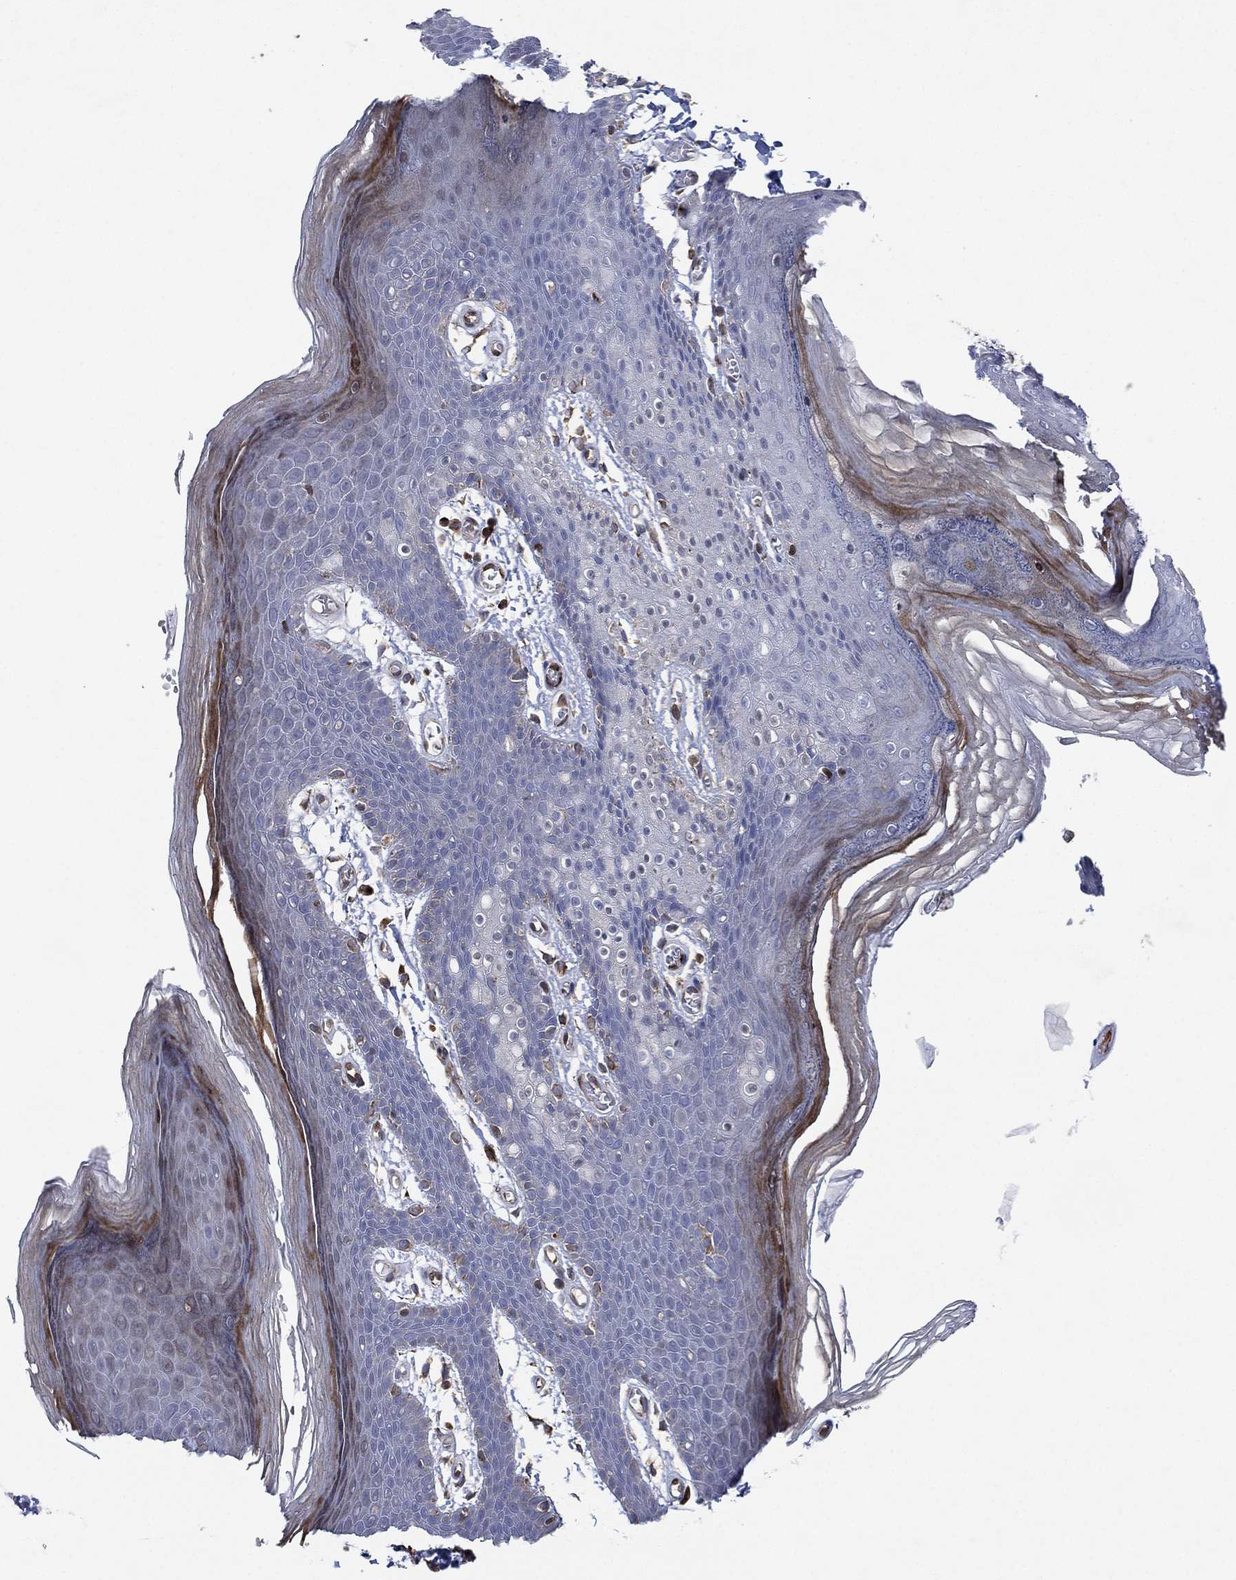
{"staining": {"intensity": "moderate", "quantity": "<25%", "location": "cytoplasmic/membranous"}, "tissue": "skin", "cell_type": "Epidermal cells", "image_type": "normal", "snomed": [{"axis": "morphology", "description": "Normal tissue, NOS"}, {"axis": "topography", "description": "Anal"}], "caption": "A micrograph of human skin stained for a protein demonstrates moderate cytoplasmic/membranous brown staining in epidermal cells. The staining was performed using DAB to visualize the protein expression in brown, while the nuclei were stained in blue with hematoxylin (Magnification: 20x).", "gene": "FLI1", "patient": {"sex": "male", "age": 53}}